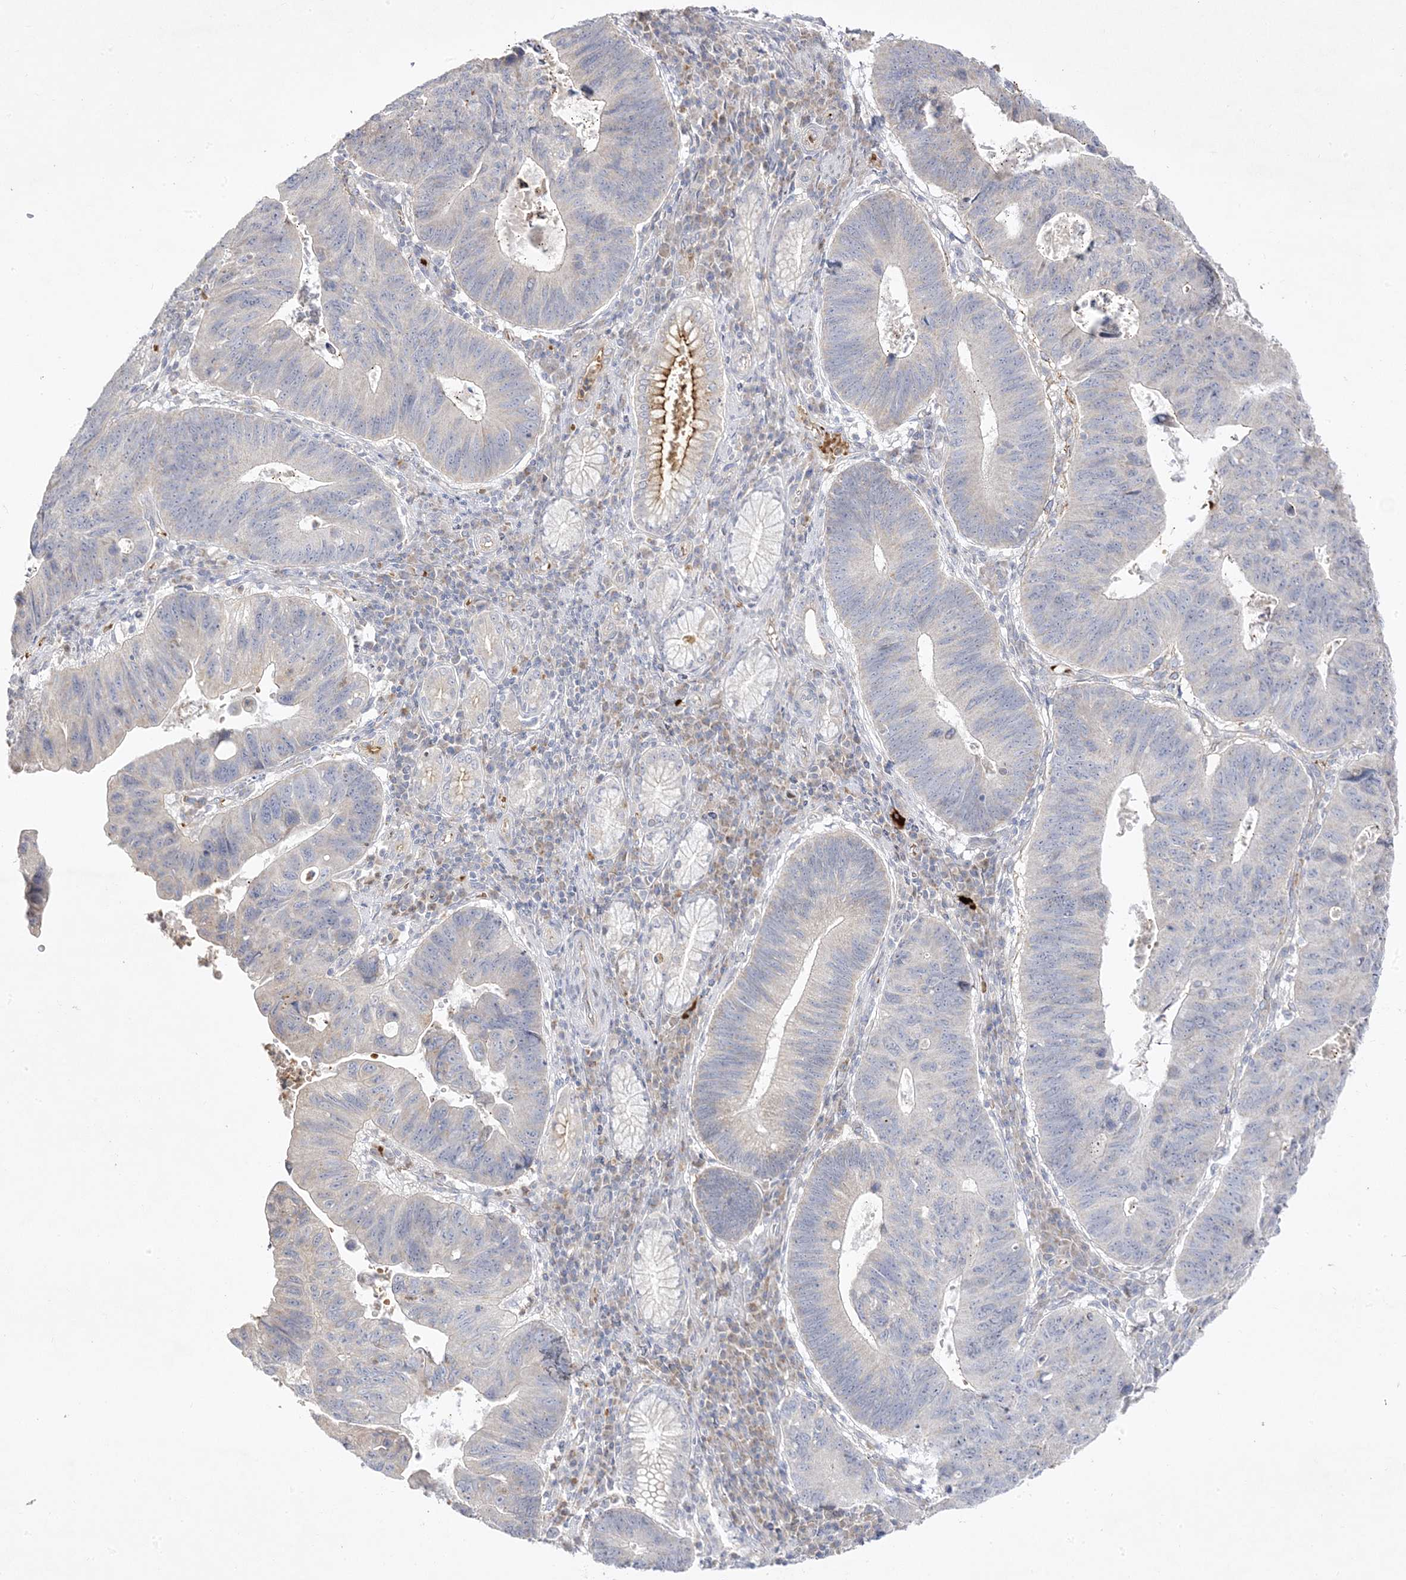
{"staining": {"intensity": "negative", "quantity": "none", "location": "none"}, "tissue": "stomach cancer", "cell_type": "Tumor cells", "image_type": "cancer", "snomed": [{"axis": "morphology", "description": "Adenocarcinoma, NOS"}, {"axis": "topography", "description": "Stomach"}], "caption": "Tumor cells are negative for brown protein staining in stomach cancer.", "gene": "TRANK1", "patient": {"sex": "male", "age": 59}}